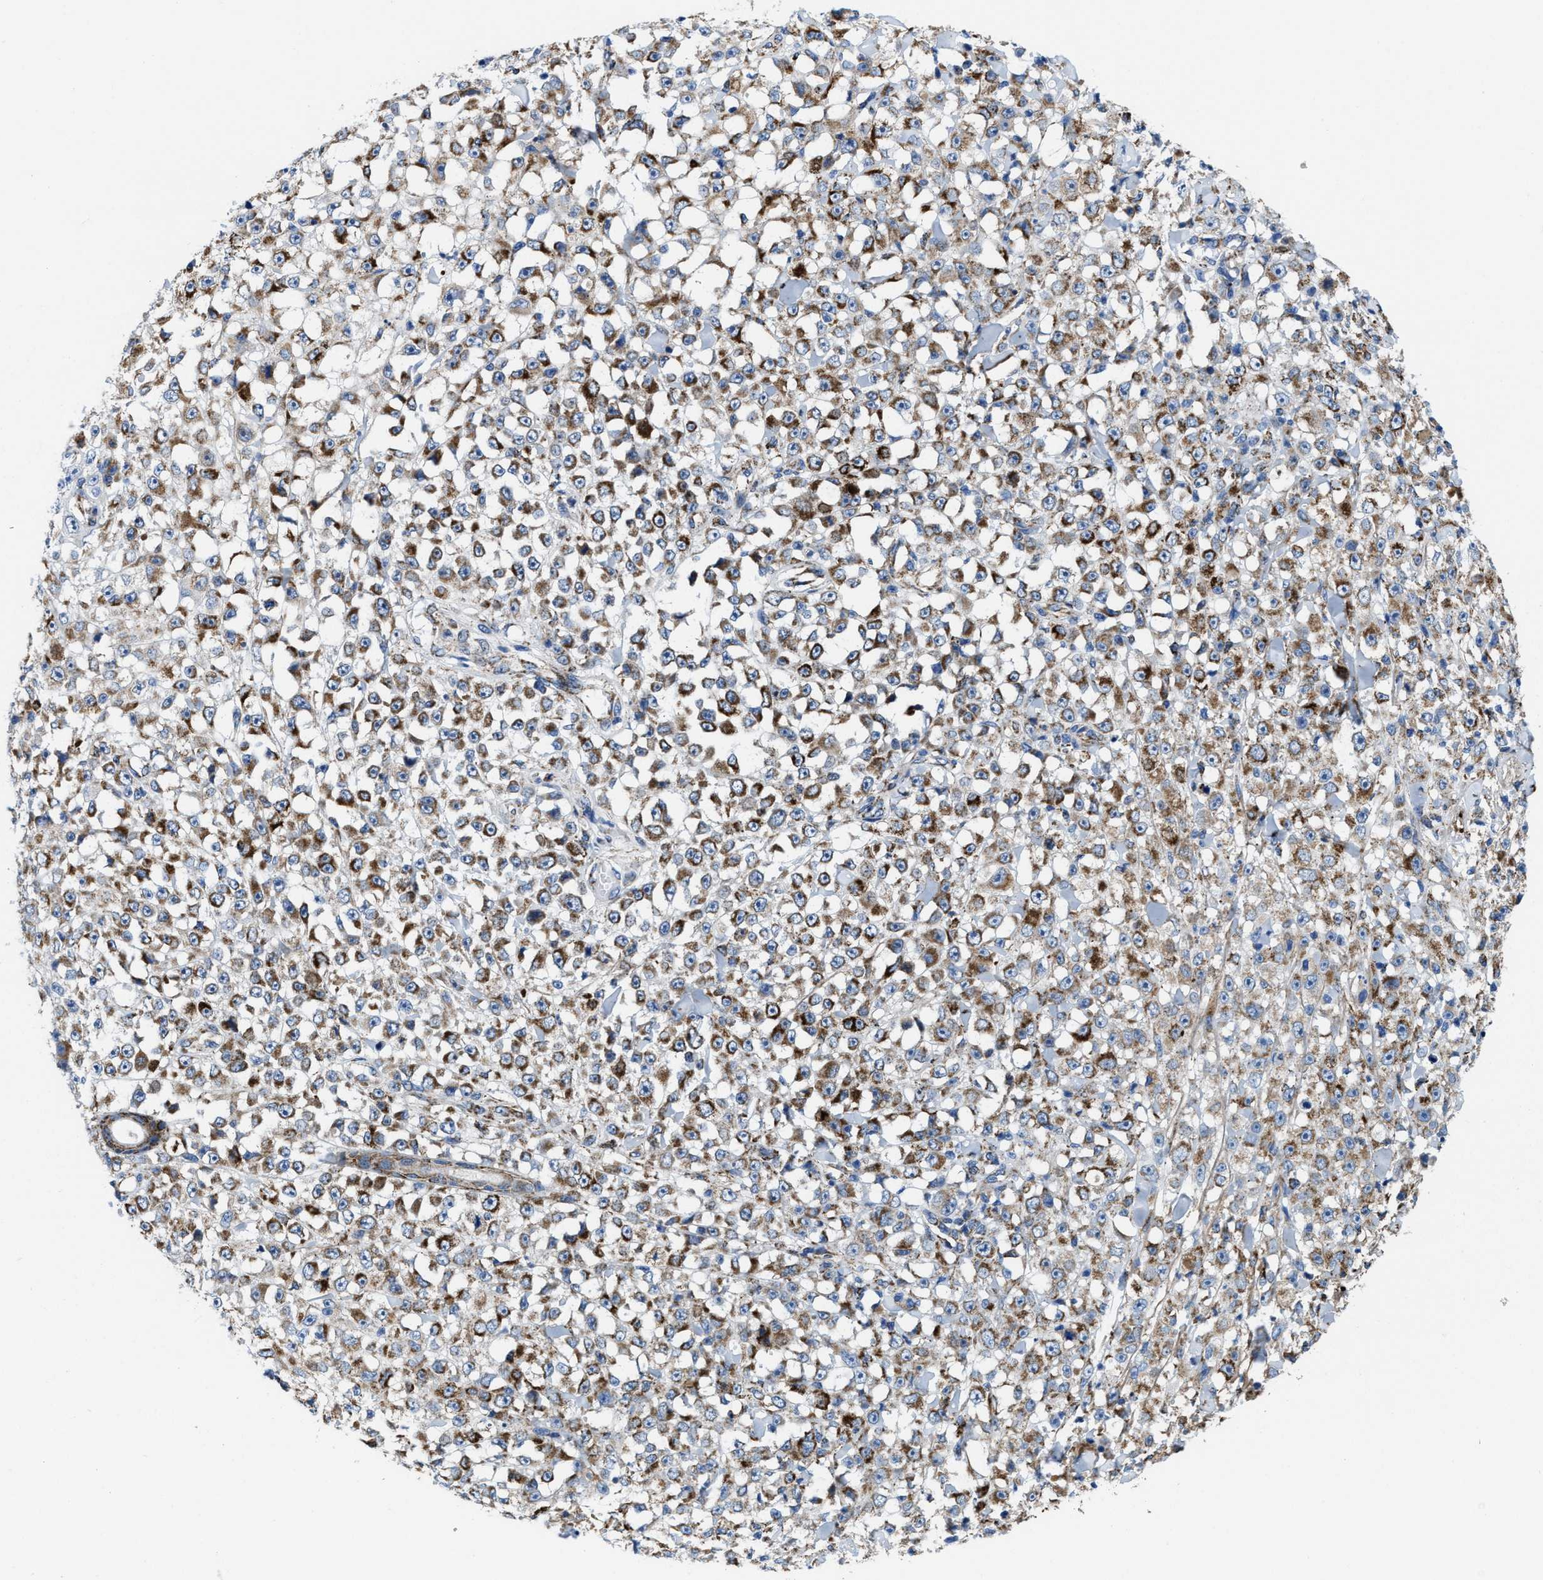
{"staining": {"intensity": "moderate", "quantity": ">75%", "location": "cytoplasmic/membranous"}, "tissue": "melanoma", "cell_type": "Tumor cells", "image_type": "cancer", "snomed": [{"axis": "morphology", "description": "Malignant melanoma, NOS"}, {"axis": "topography", "description": "Skin"}], "caption": "Malignant melanoma stained with IHC displays moderate cytoplasmic/membranous expression in about >75% of tumor cells.", "gene": "ALDH1B1", "patient": {"sex": "female", "age": 82}}